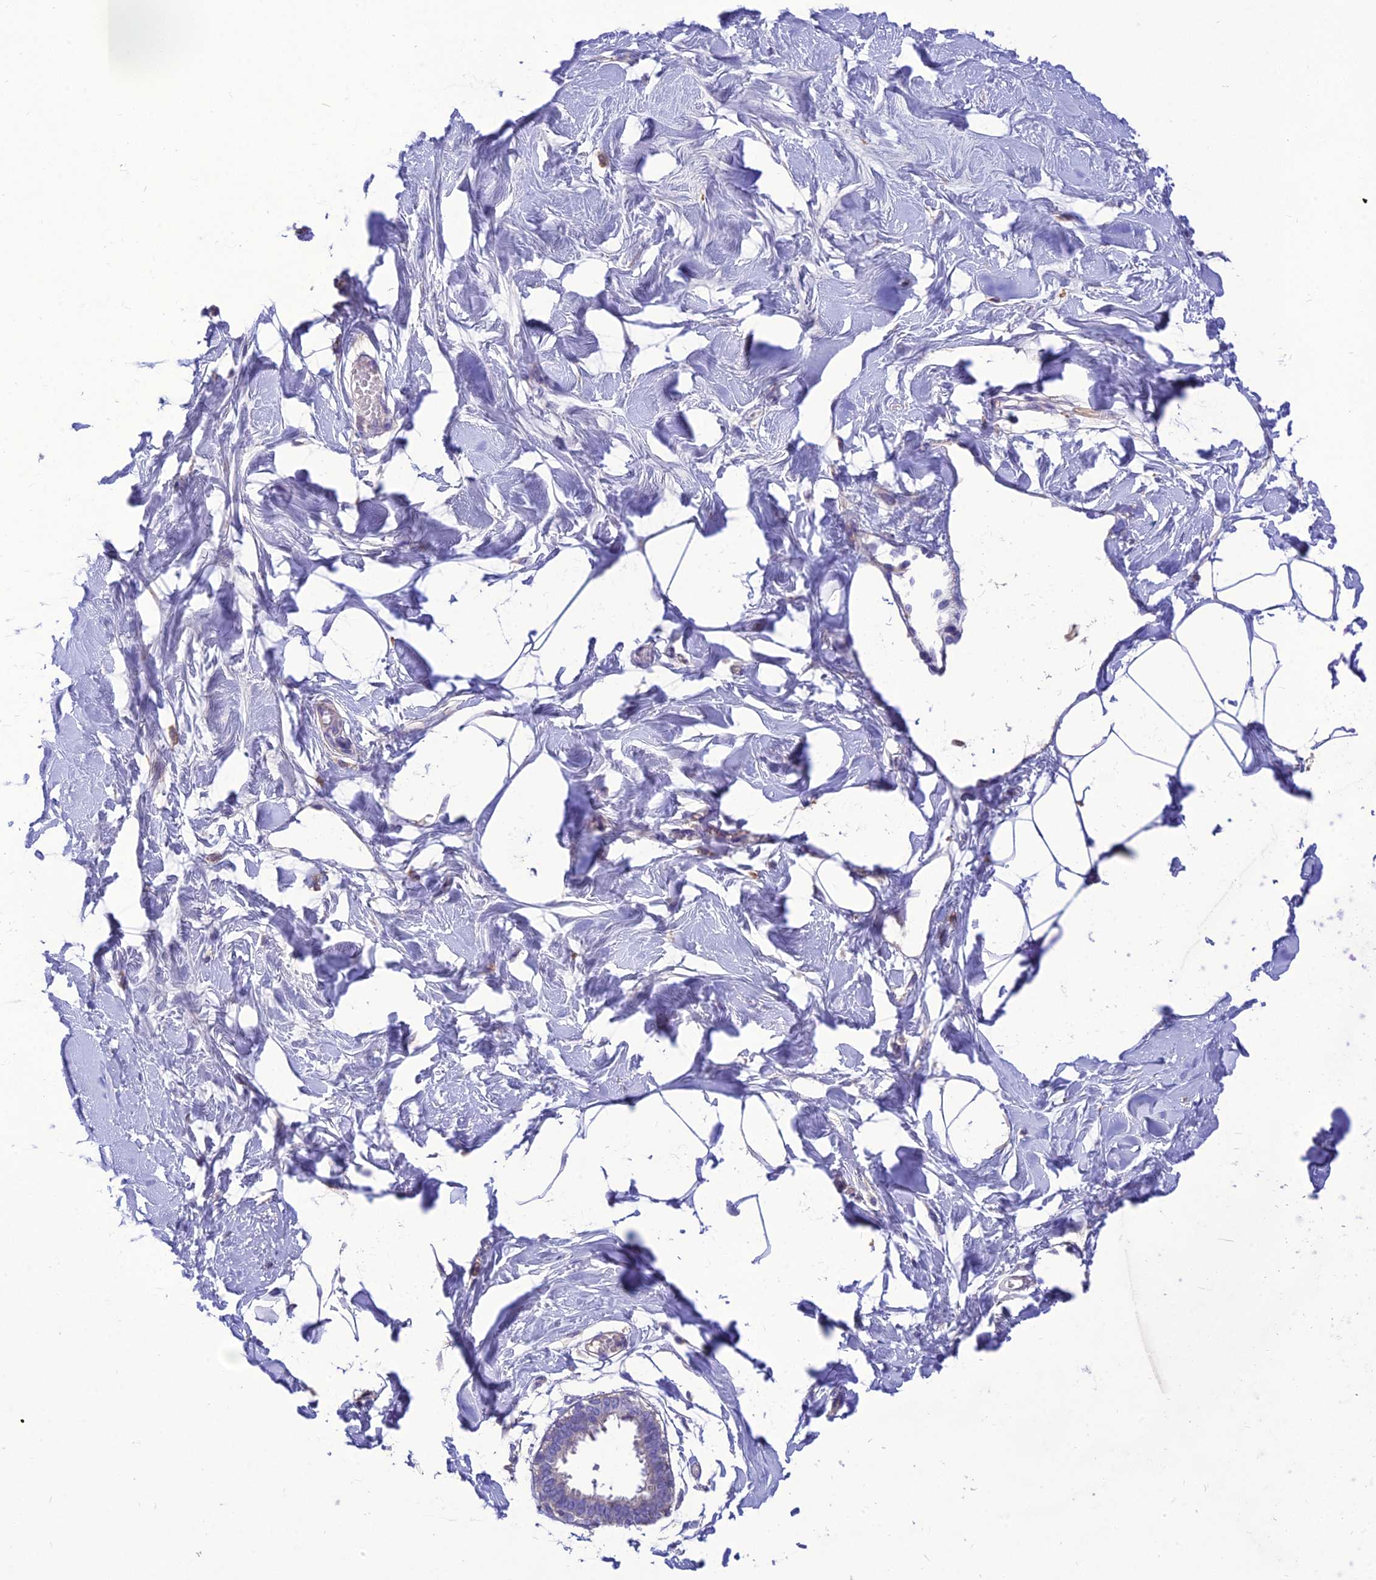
{"staining": {"intensity": "negative", "quantity": "none", "location": "none"}, "tissue": "breast", "cell_type": "Adipocytes", "image_type": "normal", "snomed": [{"axis": "morphology", "description": "Normal tissue, NOS"}, {"axis": "topography", "description": "Breast"}], "caption": "This is a micrograph of immunohistochemistry (IHC) staining of normal breast, which shows no expression in adipocytes.", "gene": "TEKT3", "patient": {"sex": "female", "age": 27}}